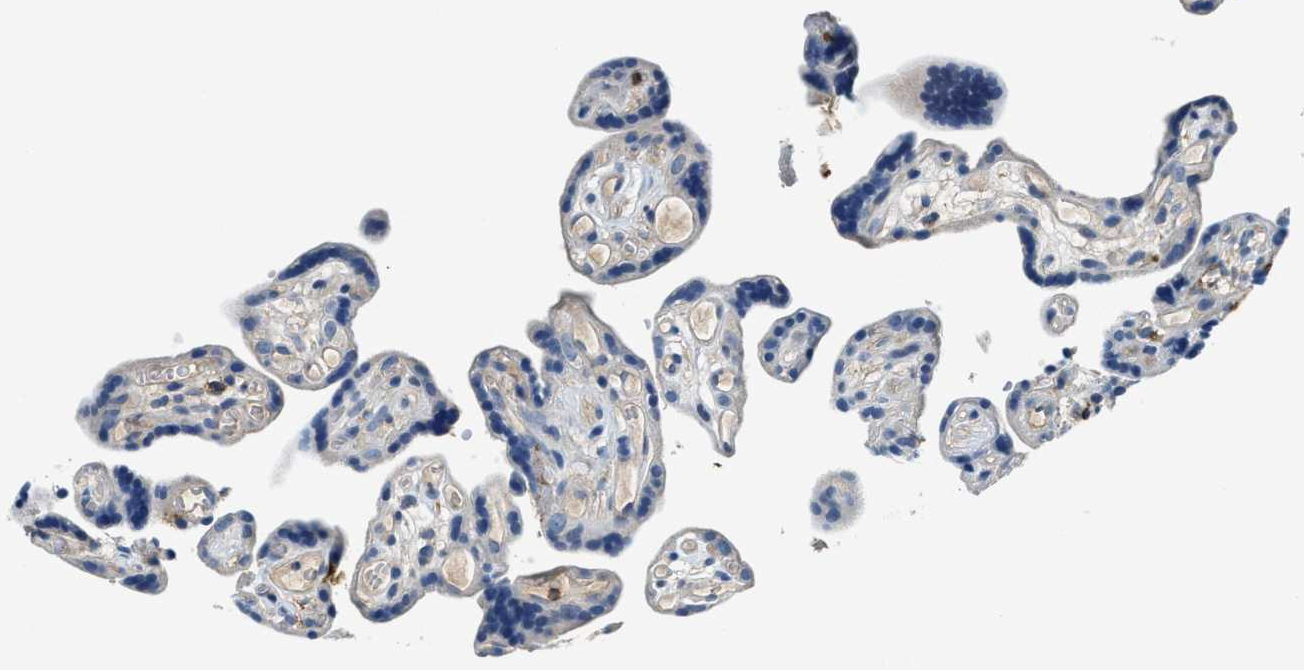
{"staining": {"intensity": "weak", "quantity": "25%-75%", "location": "cytoplasmic/membranous"}, "tissue": "placenta", "cell_type": "Decidual cells", "image_type": "normal", "snomed": [{"axis": "morphology", "description": "Normal tissue, NOS"}, {"axis": "topography", "description": "Placenta"}], "caption": "A photomicrograph of placenta stained for a protein exhibits weak cytoplasmic/membranous brown staining in decidual cells. The staining is performed using DAB brown chromogen to label protein expression. The nuclei are counter-stained blue using hematoxylin.", "gene": "MYO1G", "patient": {"sex": "female", "age": 30}}